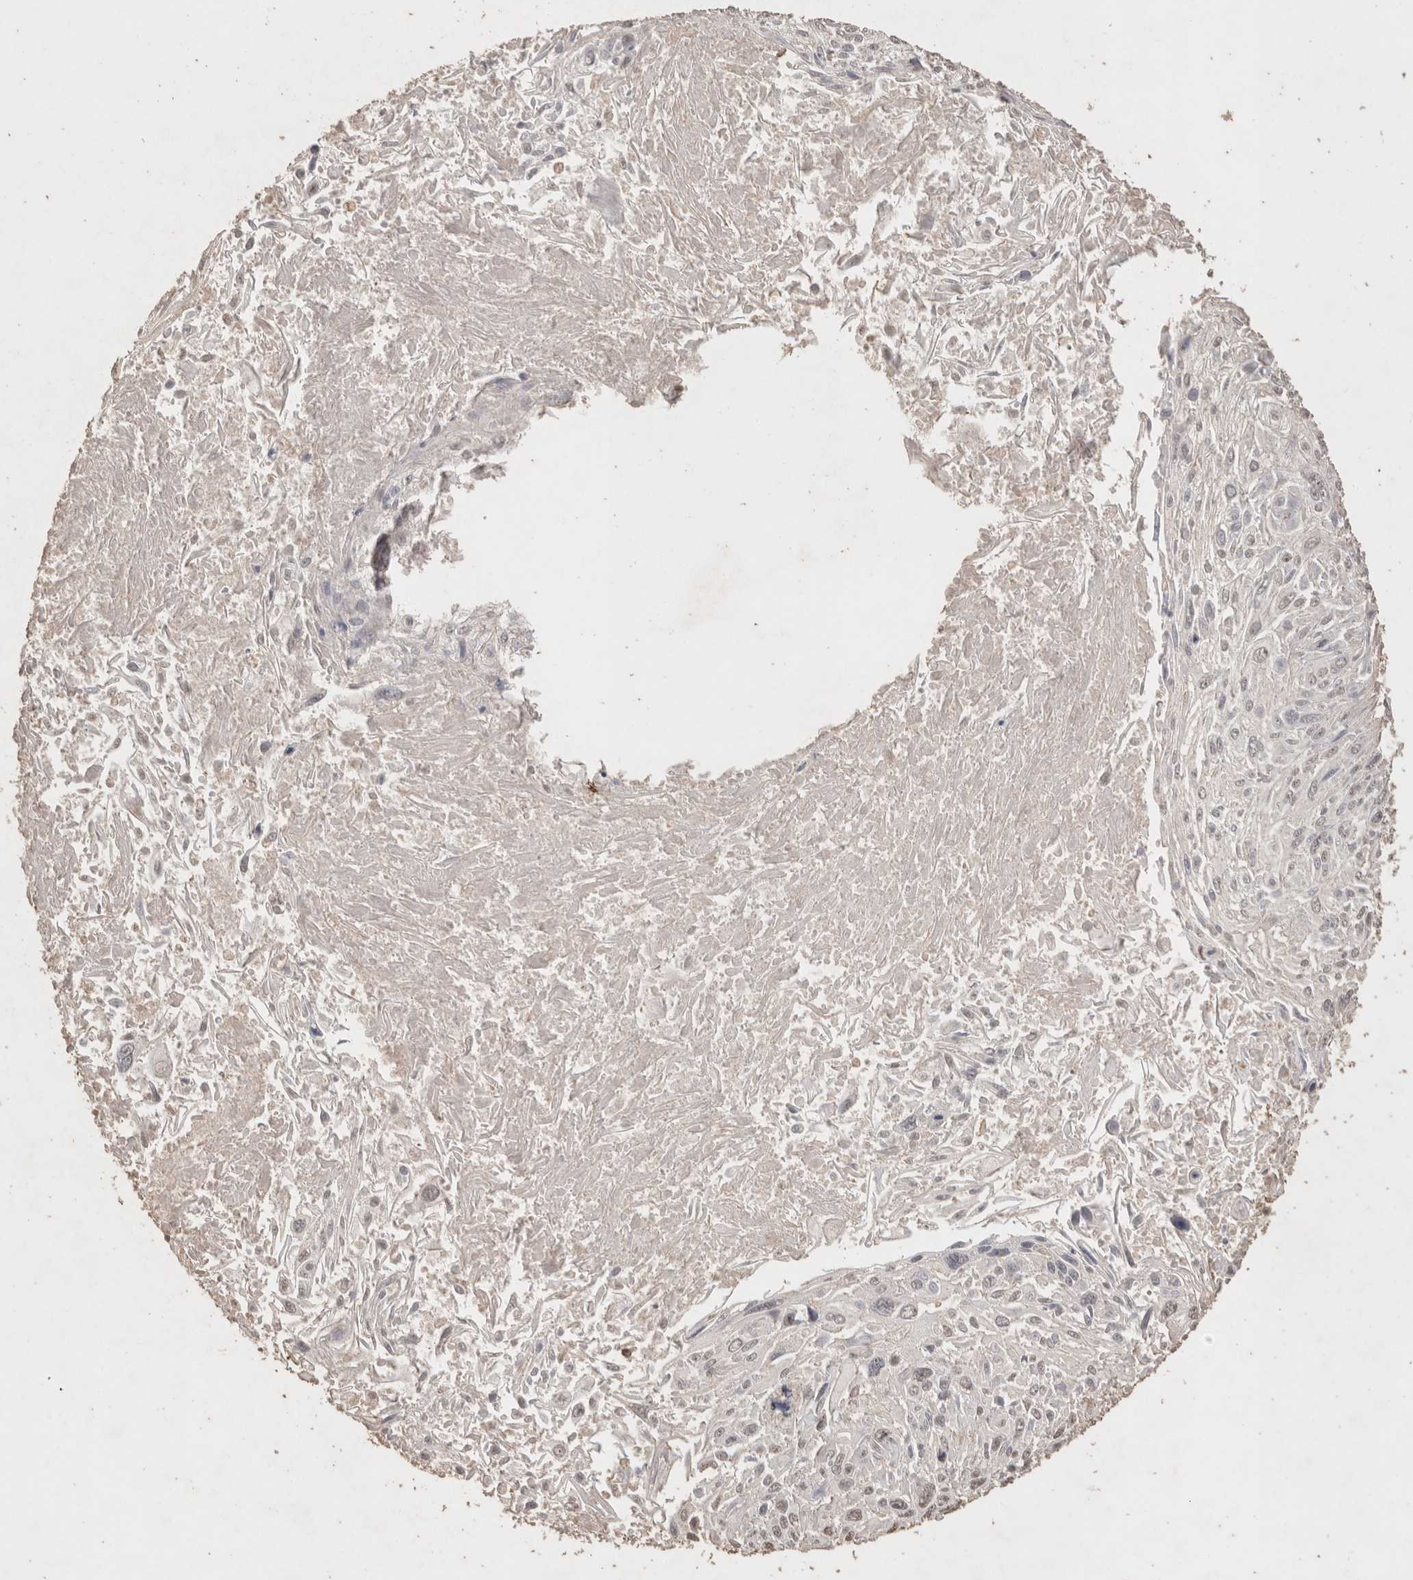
{"staining": {"intensity": "negative", "quantity": "none", "location": "none"}, "tissue": "cervical cancer", "cell_type": "Tumor cells", "image_type": "cancer", "snomed": [{"axis": "morphology", "description": "Squamous cell carcinoma, NOS"}, {"axis": "topography", "description": "Cervix"}], "caption": "Immunohistochemical staining of cervical cancer (squamous cell carcinoma) exhibits no significant staining in tumor cells. The staining was performed using DAB to visualize the protein expression in brown, while the nuclei were stained in blue with hematoxylin (Magnification: 20x).", "gene": "ACADM", "patient": {"sex": "female", "age": 51}}